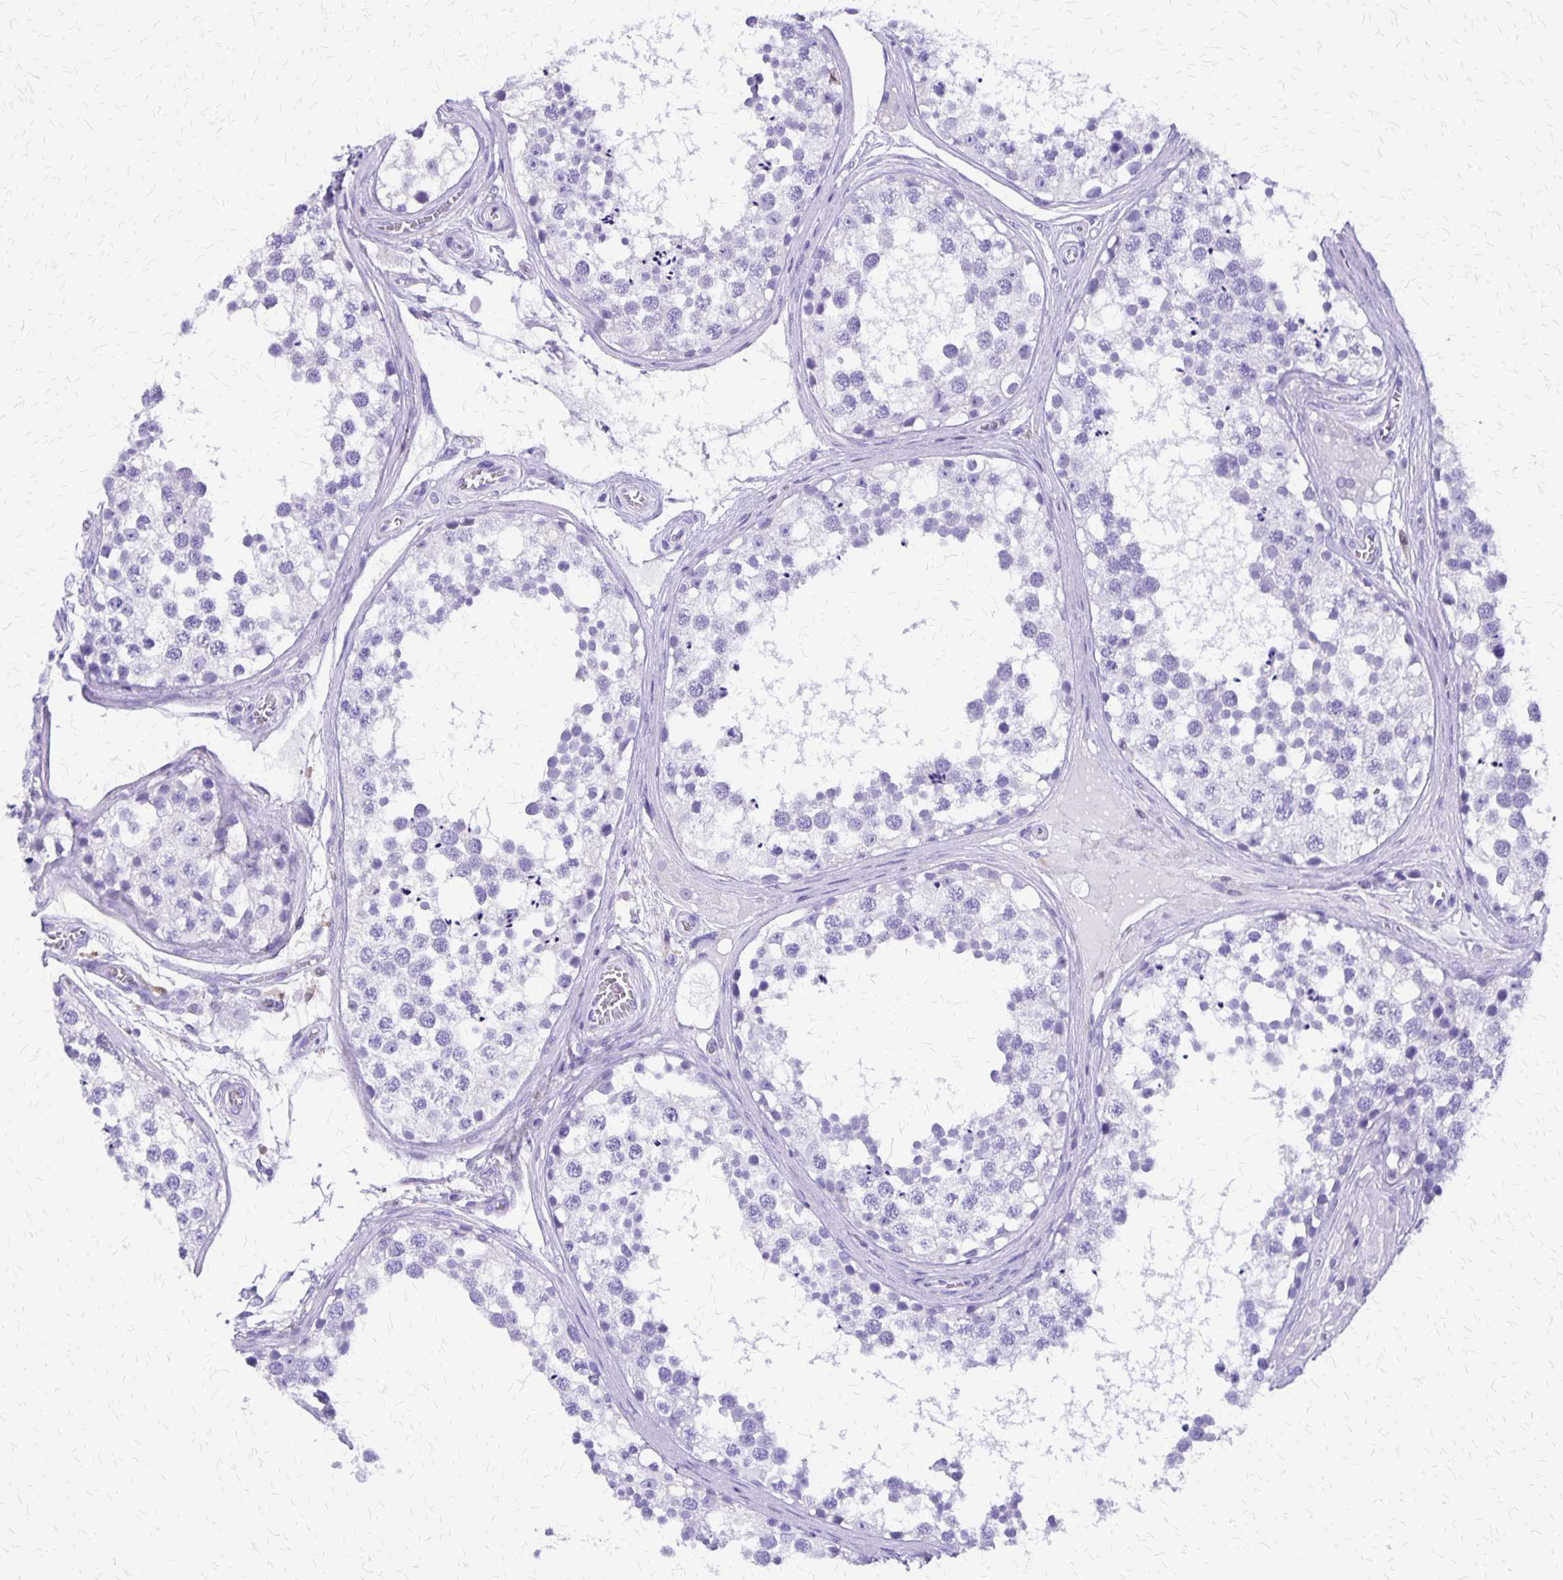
{"staining": {"intensity": "negative", "quantity": "none", "location": "none"}, "tissue": "testis", "cell_type": "Cells in seminiferous ducts", "image_type": "normal", "snomed": [{"axis": "morphology", "description": "Normal tissue, NOS"}, {"axis": "morphology", "description": "Seminoma, NOS"}, {"axis": "topography", "description": "Testis"}], "caption": "The immunohistochemistry (IHC) photomicrograph has no significant staining in cells in seminiferous ducts of testis. (DAB (3,3'-diaminobenzidine) IHC visualized using brightfield microscopy, high magnification).", "gene": "SLC13A2", "patient": {"sex": "male", "age": 65}}